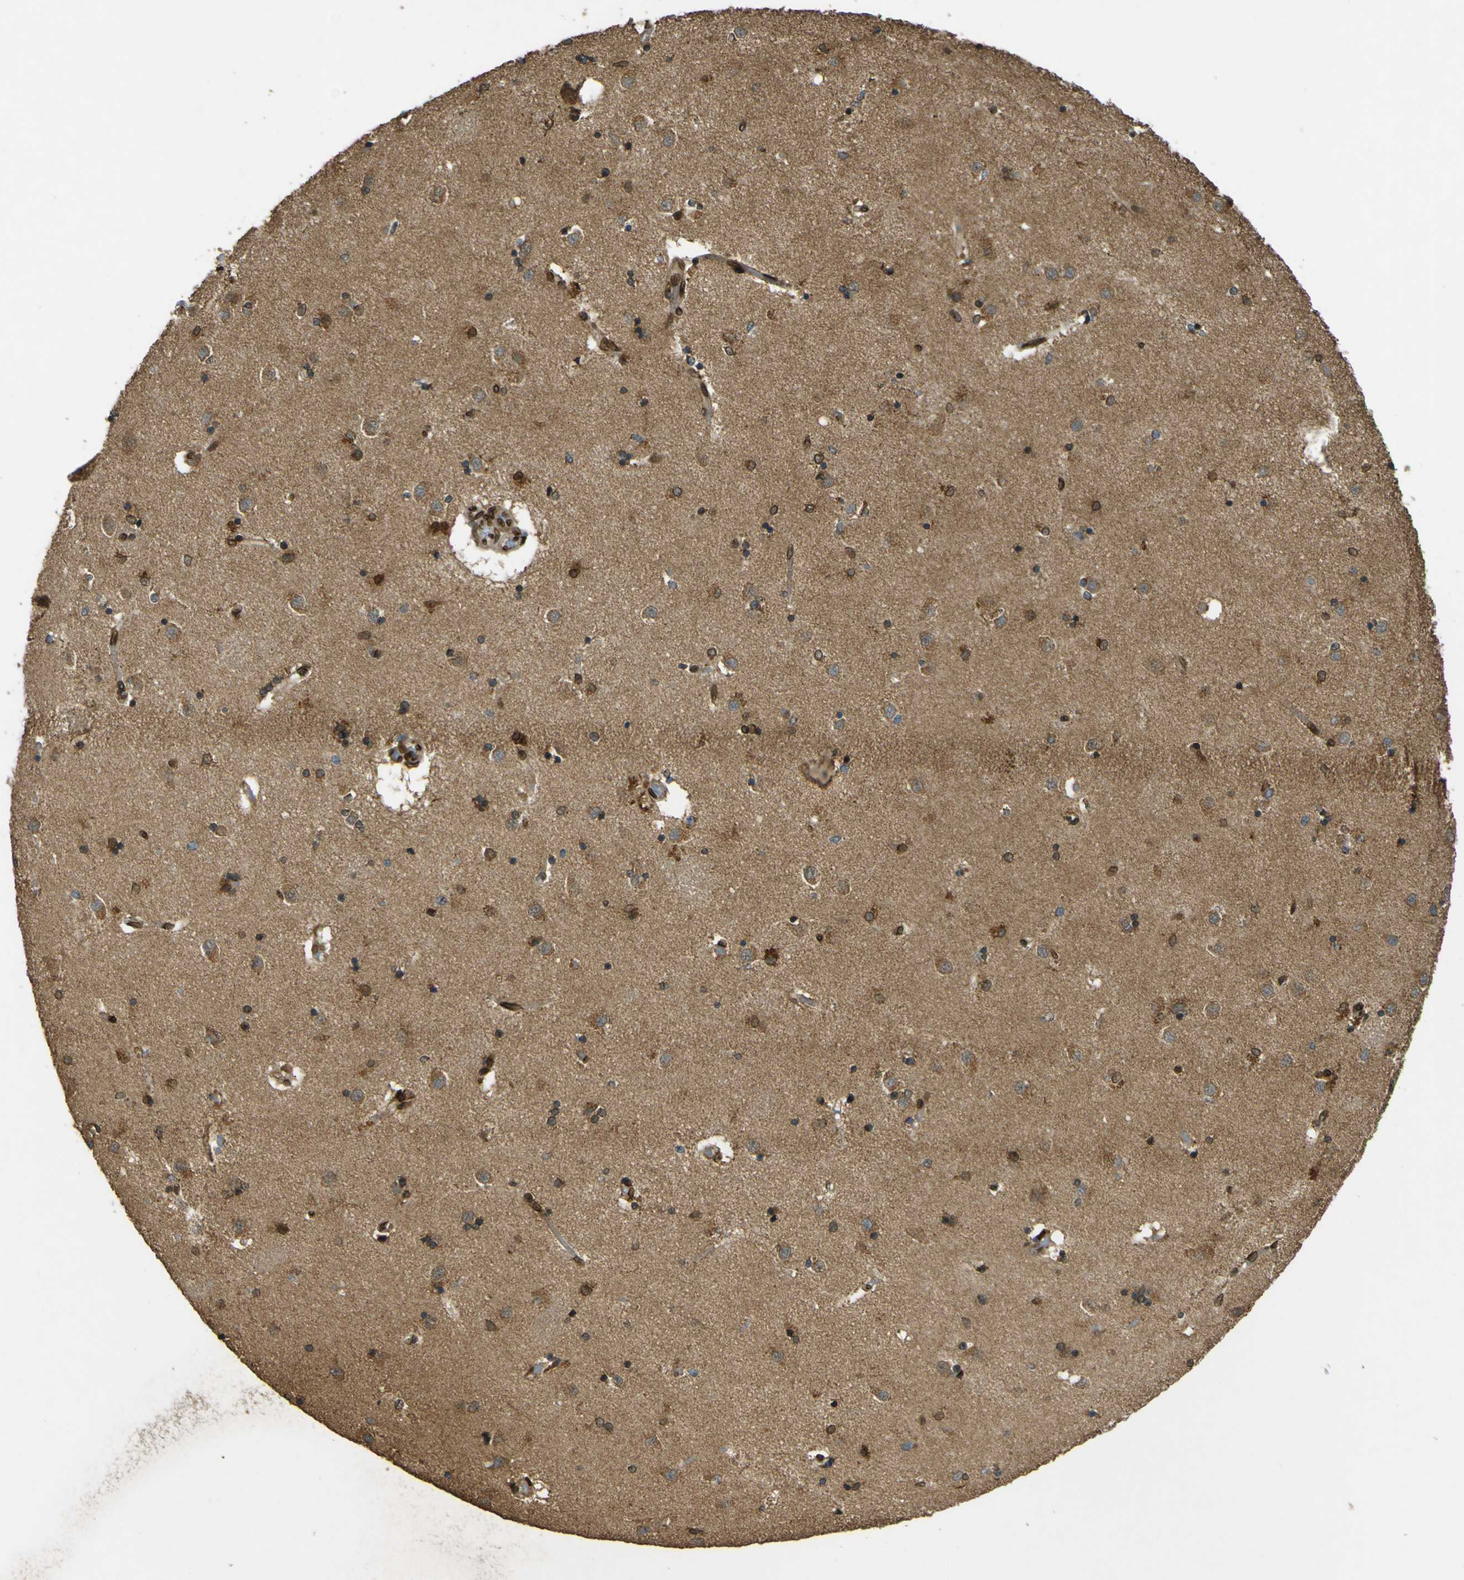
{"staining": {"intensity": "moderate", "quantity": ">75%", "location": "cytoplasmic/membranous,nuclear"}, "tissue": "caudate", "cell_type": "Glial cells", "image_type": "normal", "snomed": [{"axis": "morphology", "description": "Normal tissue, NOS"}, {"axis": "topography", "description": "Lateral ventricle wall"}], "caption": "A histopathology image of caudate stained for a protein demonstrates moderate cytoplasmic/membranous,nuclear brown staining in glial cells. (IHC, brightfield microscopy, high magnification).", "gene": "GALNT1", "patient": {"sex": "female", "age": 54}}